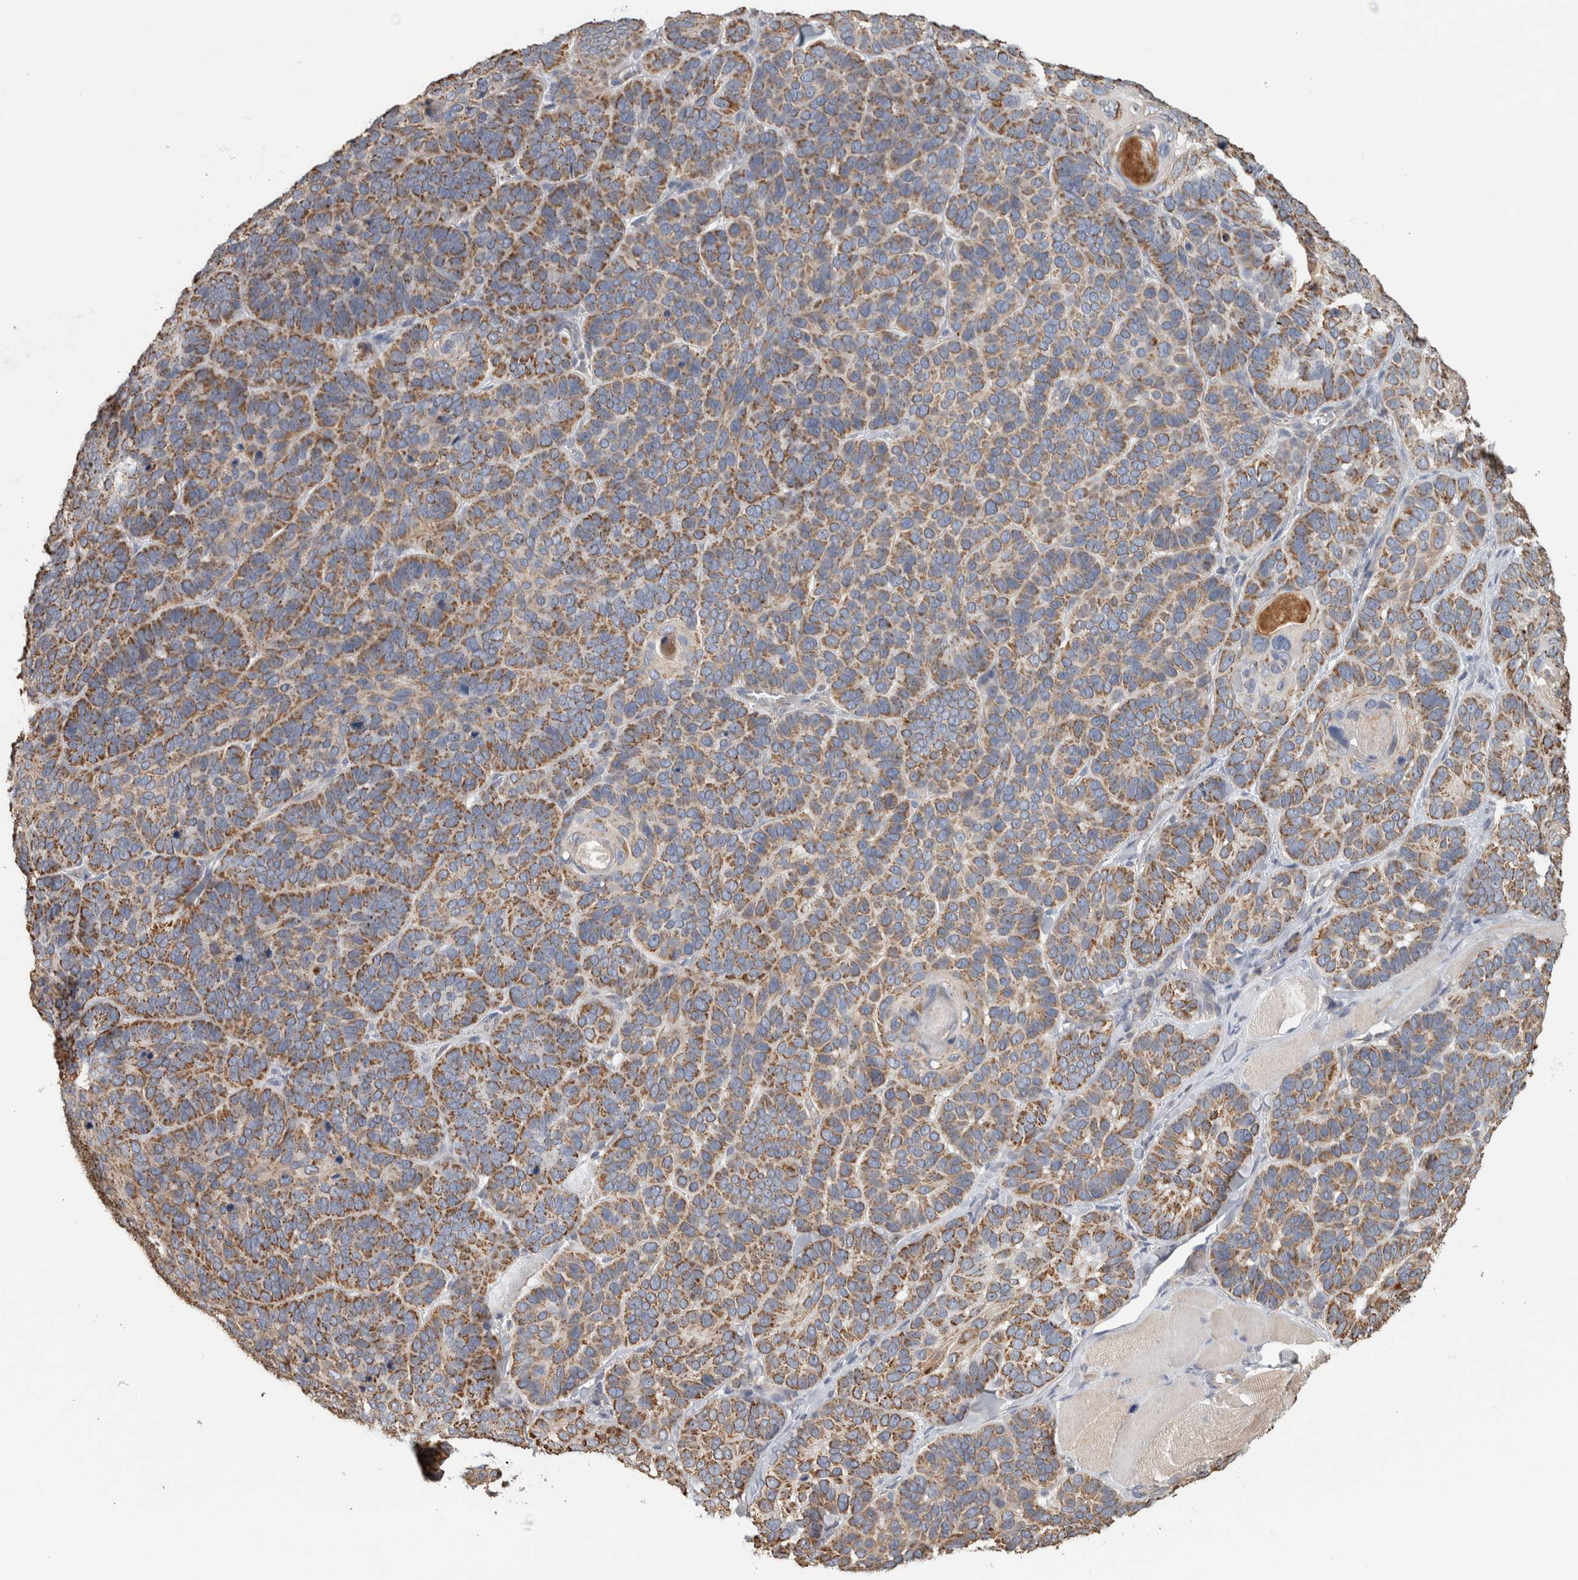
{"staining": {"intensity": "moderate", "quantity": ">75%", "location": "cytoplasmic/membranous"}, "tissue": "skin cancer", "cell_type": "Tumor cells", "image_type": "cancer", "snomed": [{"axis": "morphology", "description": "Basal cell carcinoma"}, {"axis": "topography", "description": "Skin"}], "caption": "Moderate cytoplasmic/membranous expression is present in approximately >75% of tumor cells in basal cell carcinoma (skin).", "gene": "ST8SIA1", "patient": {"sex": "male", "age": 62}}